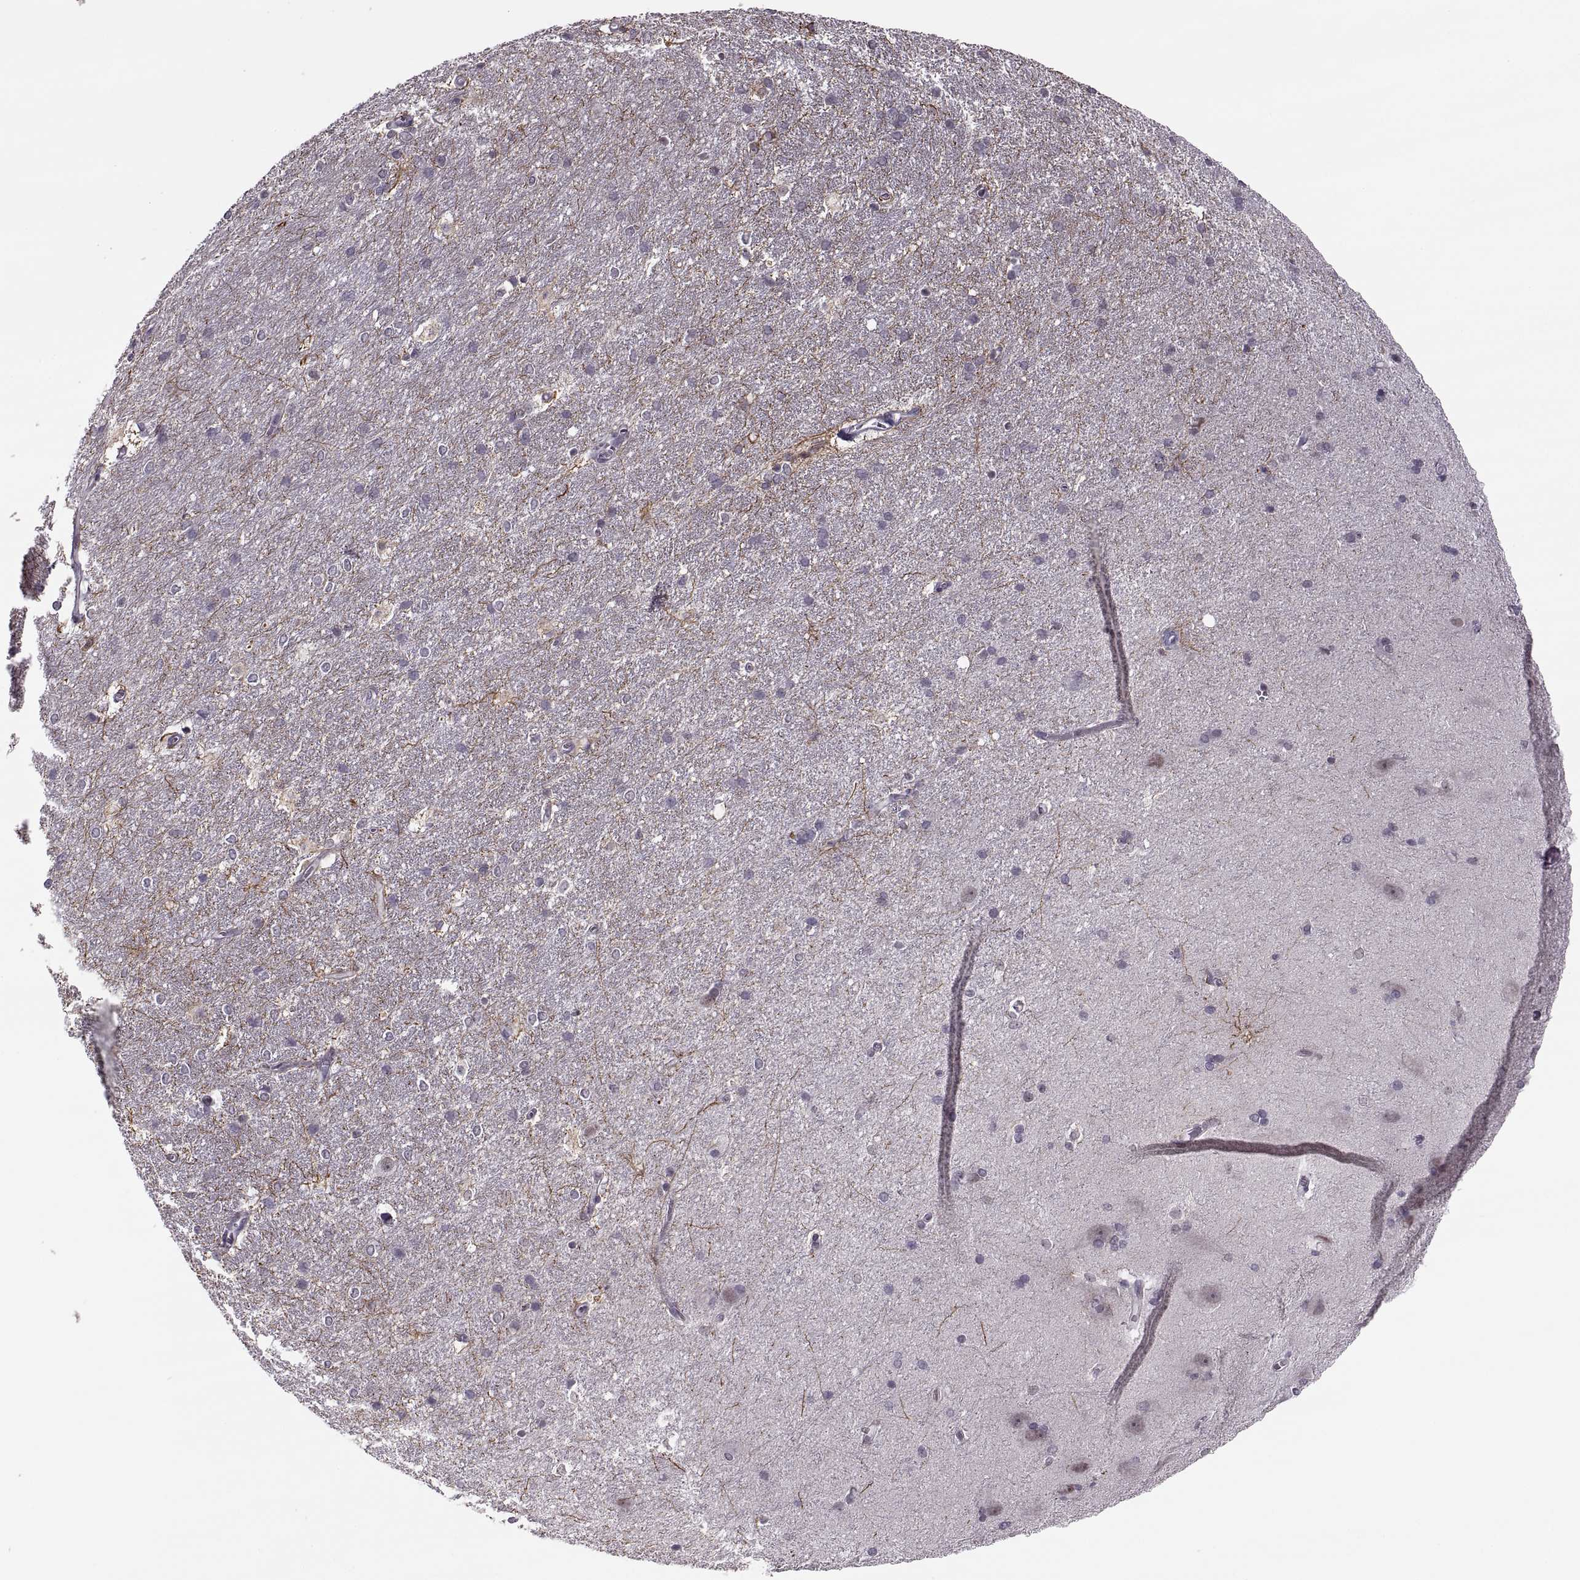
{"staining": {"intensity": "negative", "quantity": "none", "location": "none"}, "tissue": "hippocampus", "cell_type": "Glial cells", "image_type": "normal", "snomed": [{"axis": "morphology", "description": "Normal tissue, NOS"}, {"axis": "topography", "description": "Cerebral cortex"}, {"axis": "topography", "description": "Hippocampus"}], "caption": "DAB (3,3'-diaminobenzidine) immunohistochemical staining of unremarkable human hippocampus displays no significant expression in glial cells.", "gene": "LUZP2", "patient": {"sex": "female", "age": 19}}